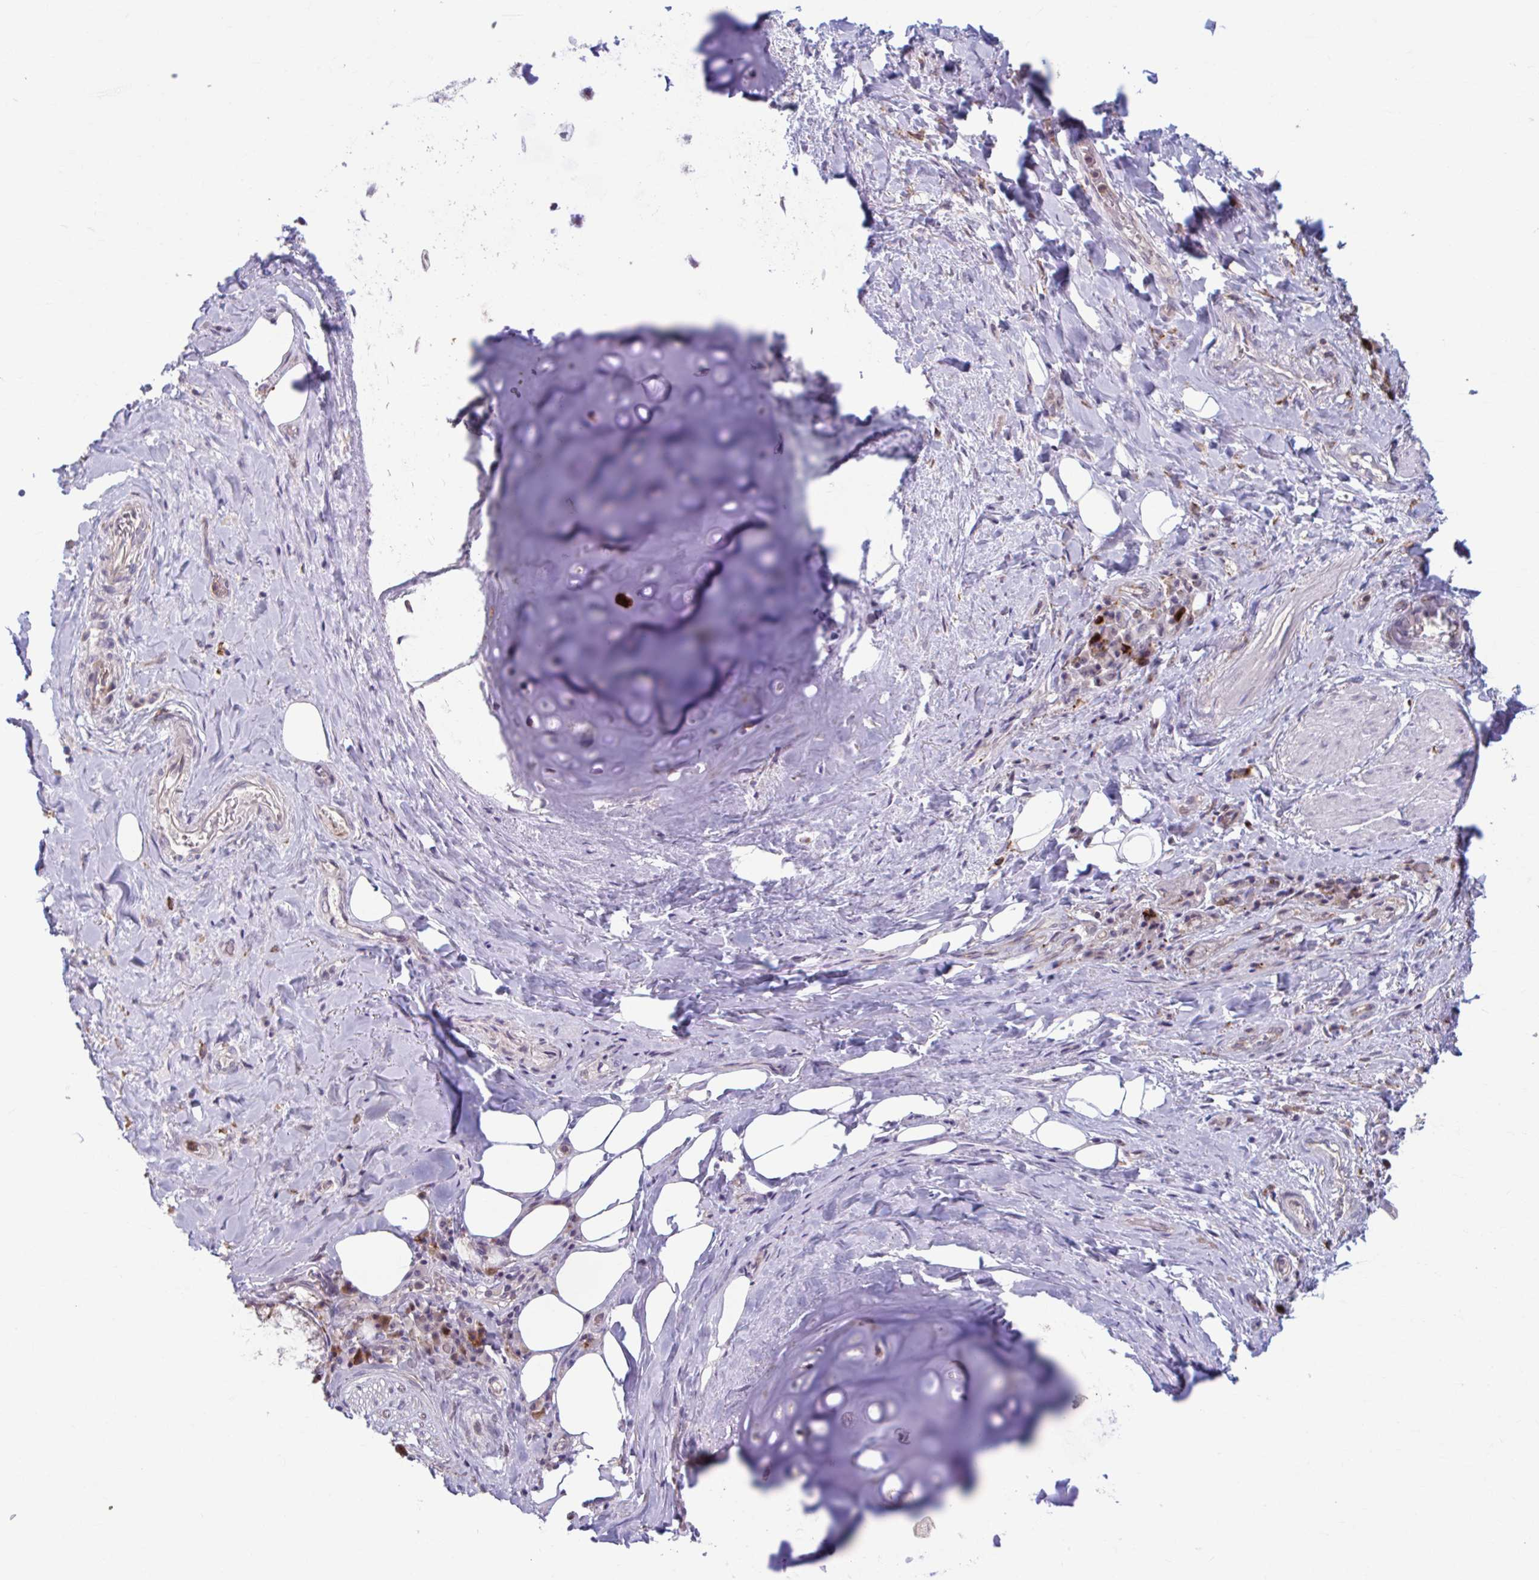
{"staining": {"intensity": "negative", "quantity": "none", "location": "none"}, "tissue": "adipose tissue", "cell_type": "Adipocytes", "image_type": "normal", "snomed": [{"axis": "morphology", "description": "Normal tissue, NOS"}, {"axis": "topography", "description": "Cartilage tissue"}, {"axis": "topography", "description": "Bronchus"}], "caption": "Immunohistochemistry (IHC) image of benign adipose tissue: human adipose tissue stained with DAB shows no significant protein staining in adipocytes. (Brightfield microscopy of DAB immunohistochemistry (IHC) at high magnification).", "gene": "ADAT3", "patient": {"sex": "male", "age": 64}}